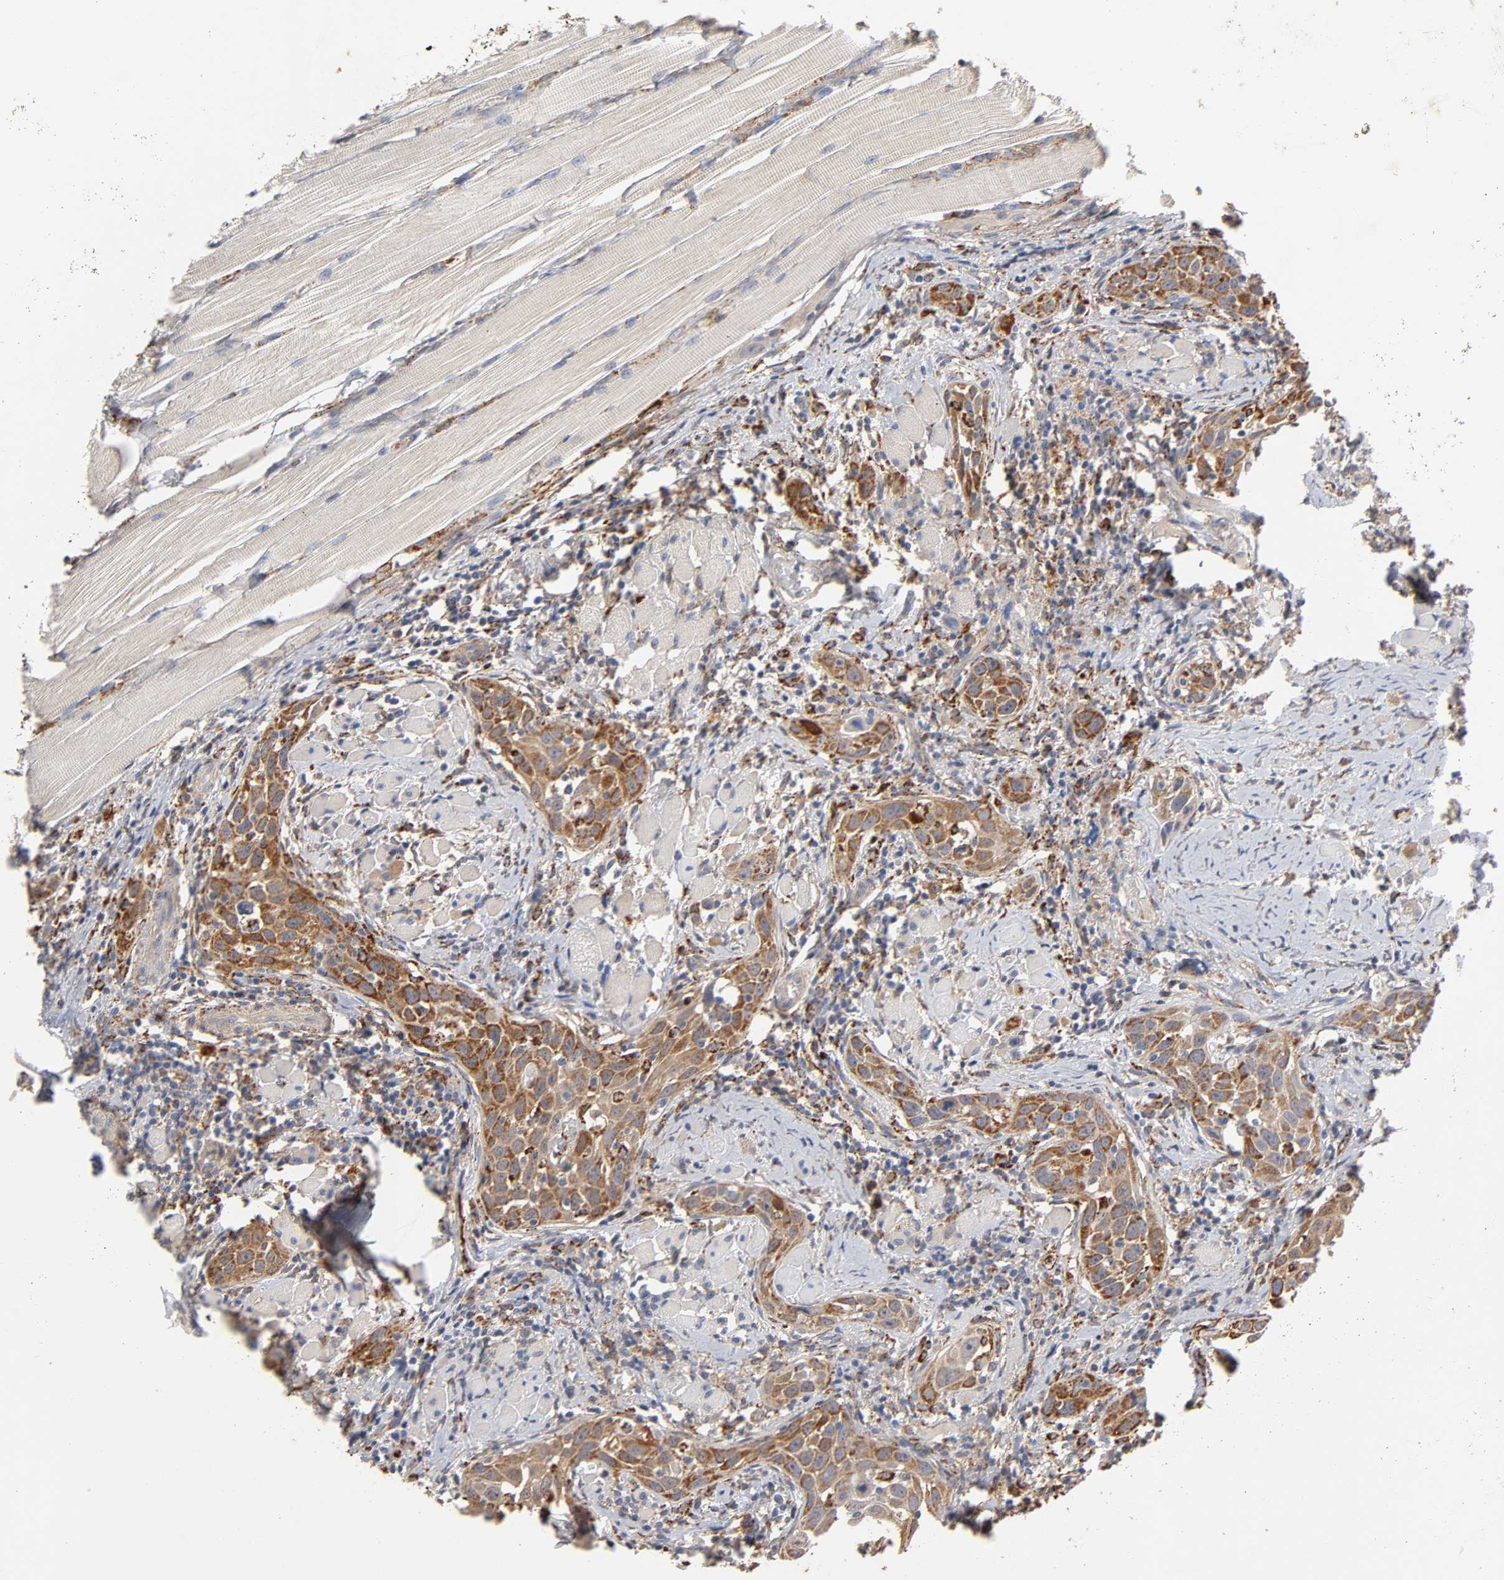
{"staining": {"intensity": "moderate", "quantity": ">75%", "location": "cytoplasmic/membranous"}, "tissue": "head and neck cancer", "cell_type": "Tumor cells", "image_type": "cancer", "snomed": [{"axis": "morphology", "description": "Squamous cell carcinoma, NOS"}, {"axis": "topography", "description": "Oral tissue"}, {"axis": "topography", "description": "Head-Neck"}], "caption": "This histopathology image exhibits immunohistochemistry (IHC) staining of head and neck cancer (squamous cell carcinoma), with medium moderate cytoplasmic/membranous expression in approximately >75% of tumor cells.", "gene": "ISG15", "patient": {"sex": "female", "age": 50}}